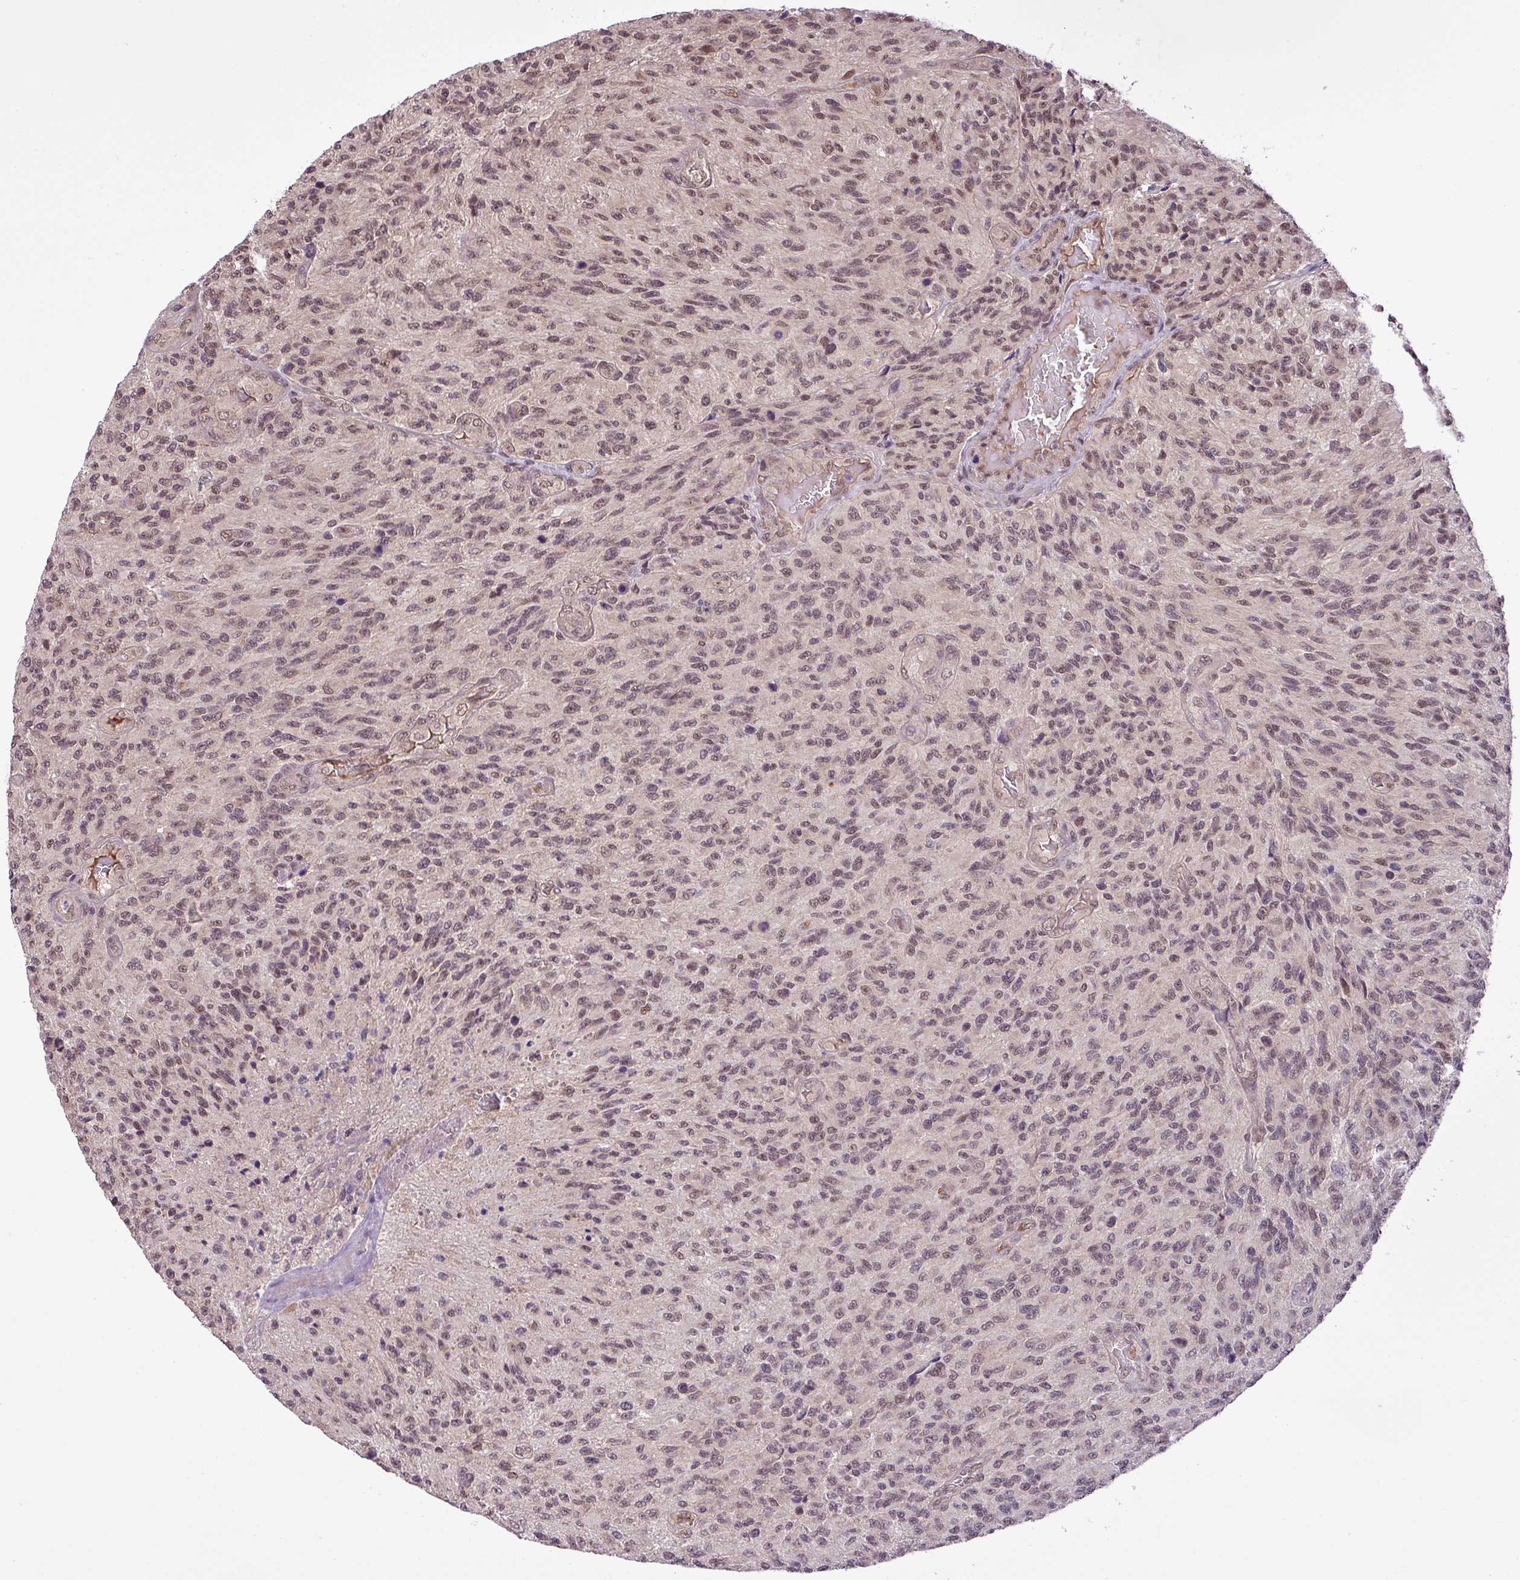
{"staining": {"intensity": "moderate", "quantity": ">75%", "location": "nuclear"}, "tissue": "glioma", "cell_type": "Tumor cells", "image_type": "cancer", "snomed": [{"axis": "morphology", "description": "Normal tissue, NOS"}, {"axis": "morphology", "description": "Glioma, malignant, High grade"}, {"axis": "topography", "description": "Cerebral cortex"}], "caption": "Glioma was stained to show a protein in brown. There is medium levels of moderate nuclear staining in approximately >75% of tumor cells.", "gene": "MFHAS1", "patient": {"sex": "male", "age": 56}}